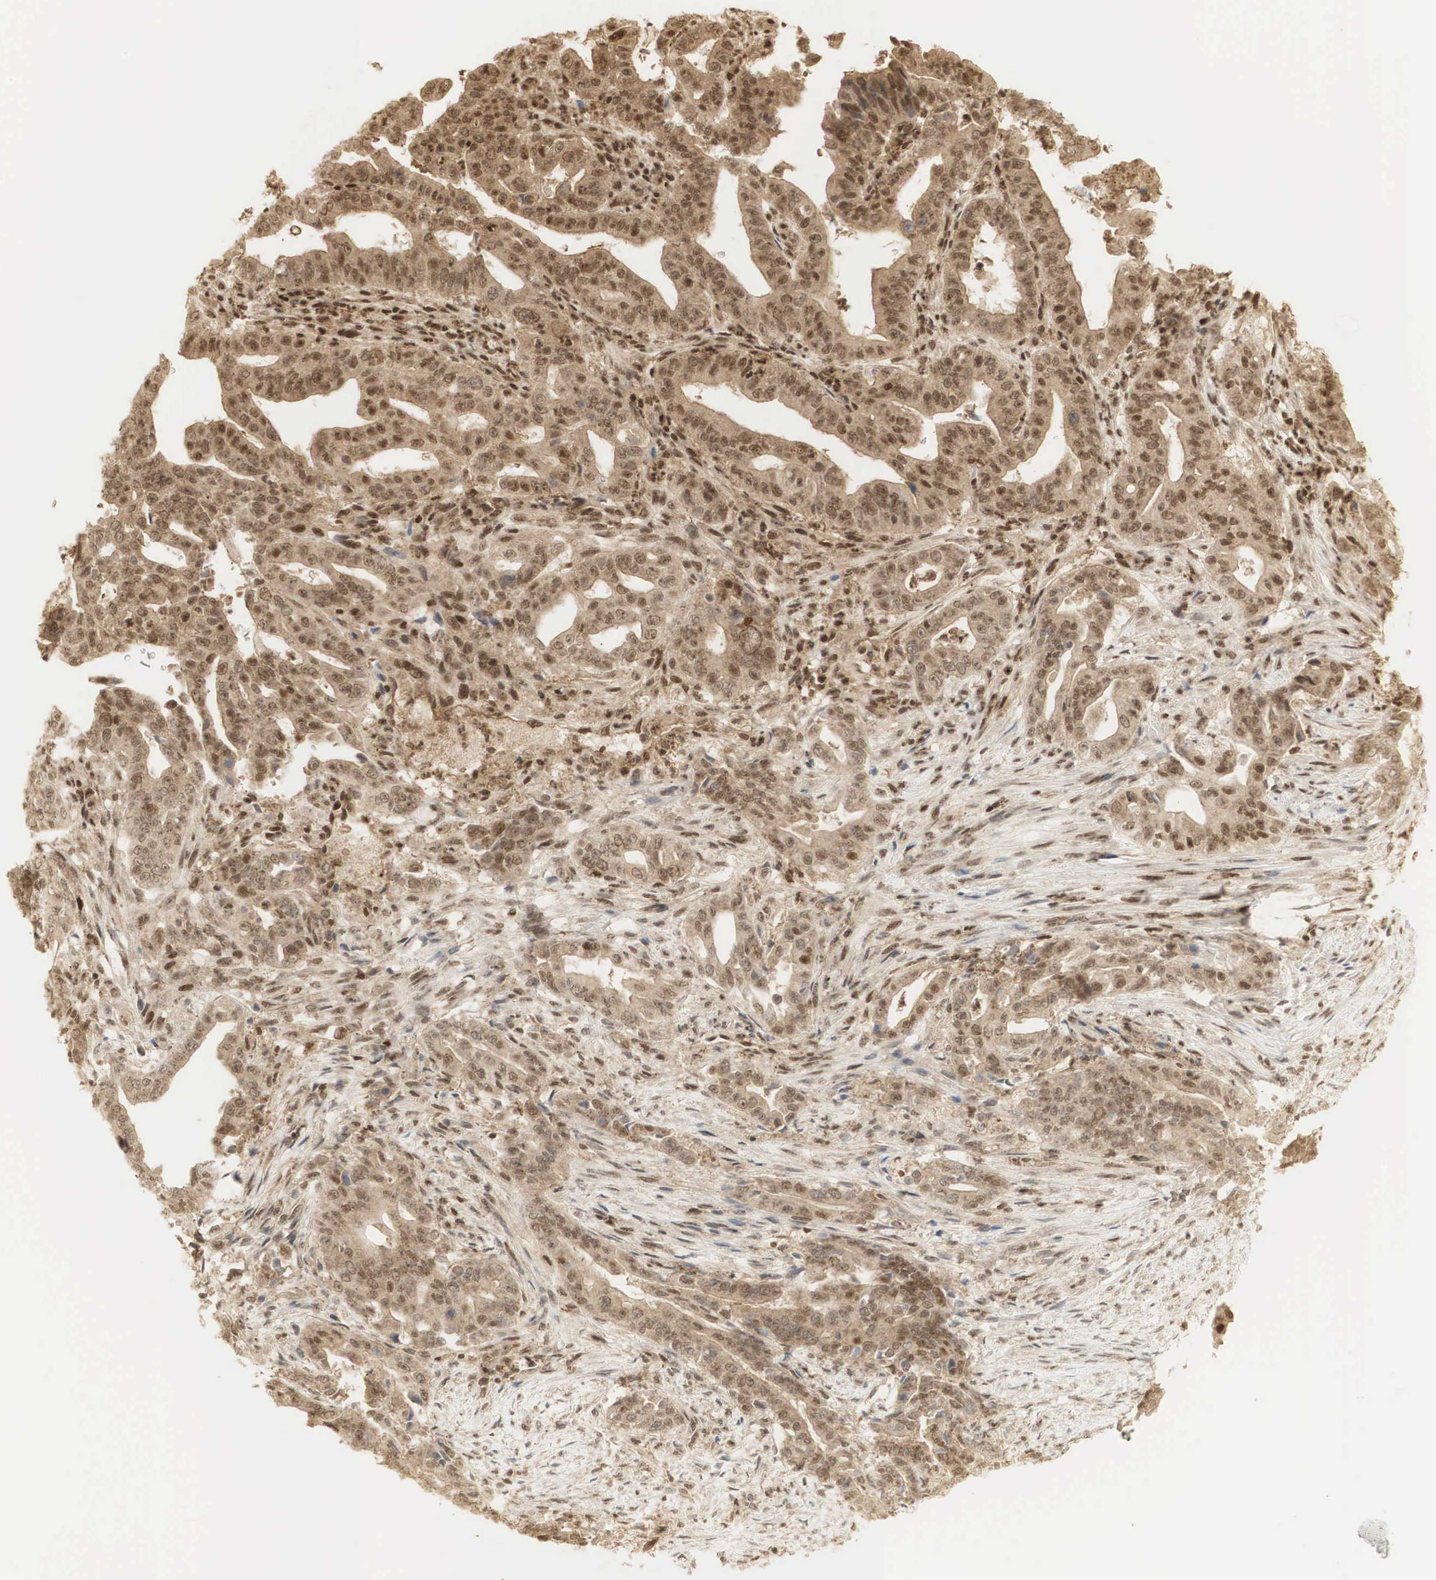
{"staining": {"intensity": "strong", "quantity": ">75%", "location": "cytoplasmic/membranous,nuclear"}, "tissue": "stomach cancer", "cell_type": "Tumor cells", "image_type": "cancer", "snomed": [{"axis": "morphology", "description": "Adenocarcinoma, NOS"}, {"axis": "topography", "description": "Stomach"}], "caption": "There is high levels of strong cytoplasmic/membranous and nuclear staining in tumor cells of stomach cancer (adenocarcinoma), as demonstrated by immunohistochemical staining (brown color).", "gene": "RNF113A", "patient": {"sex": "female", "age": 76}}